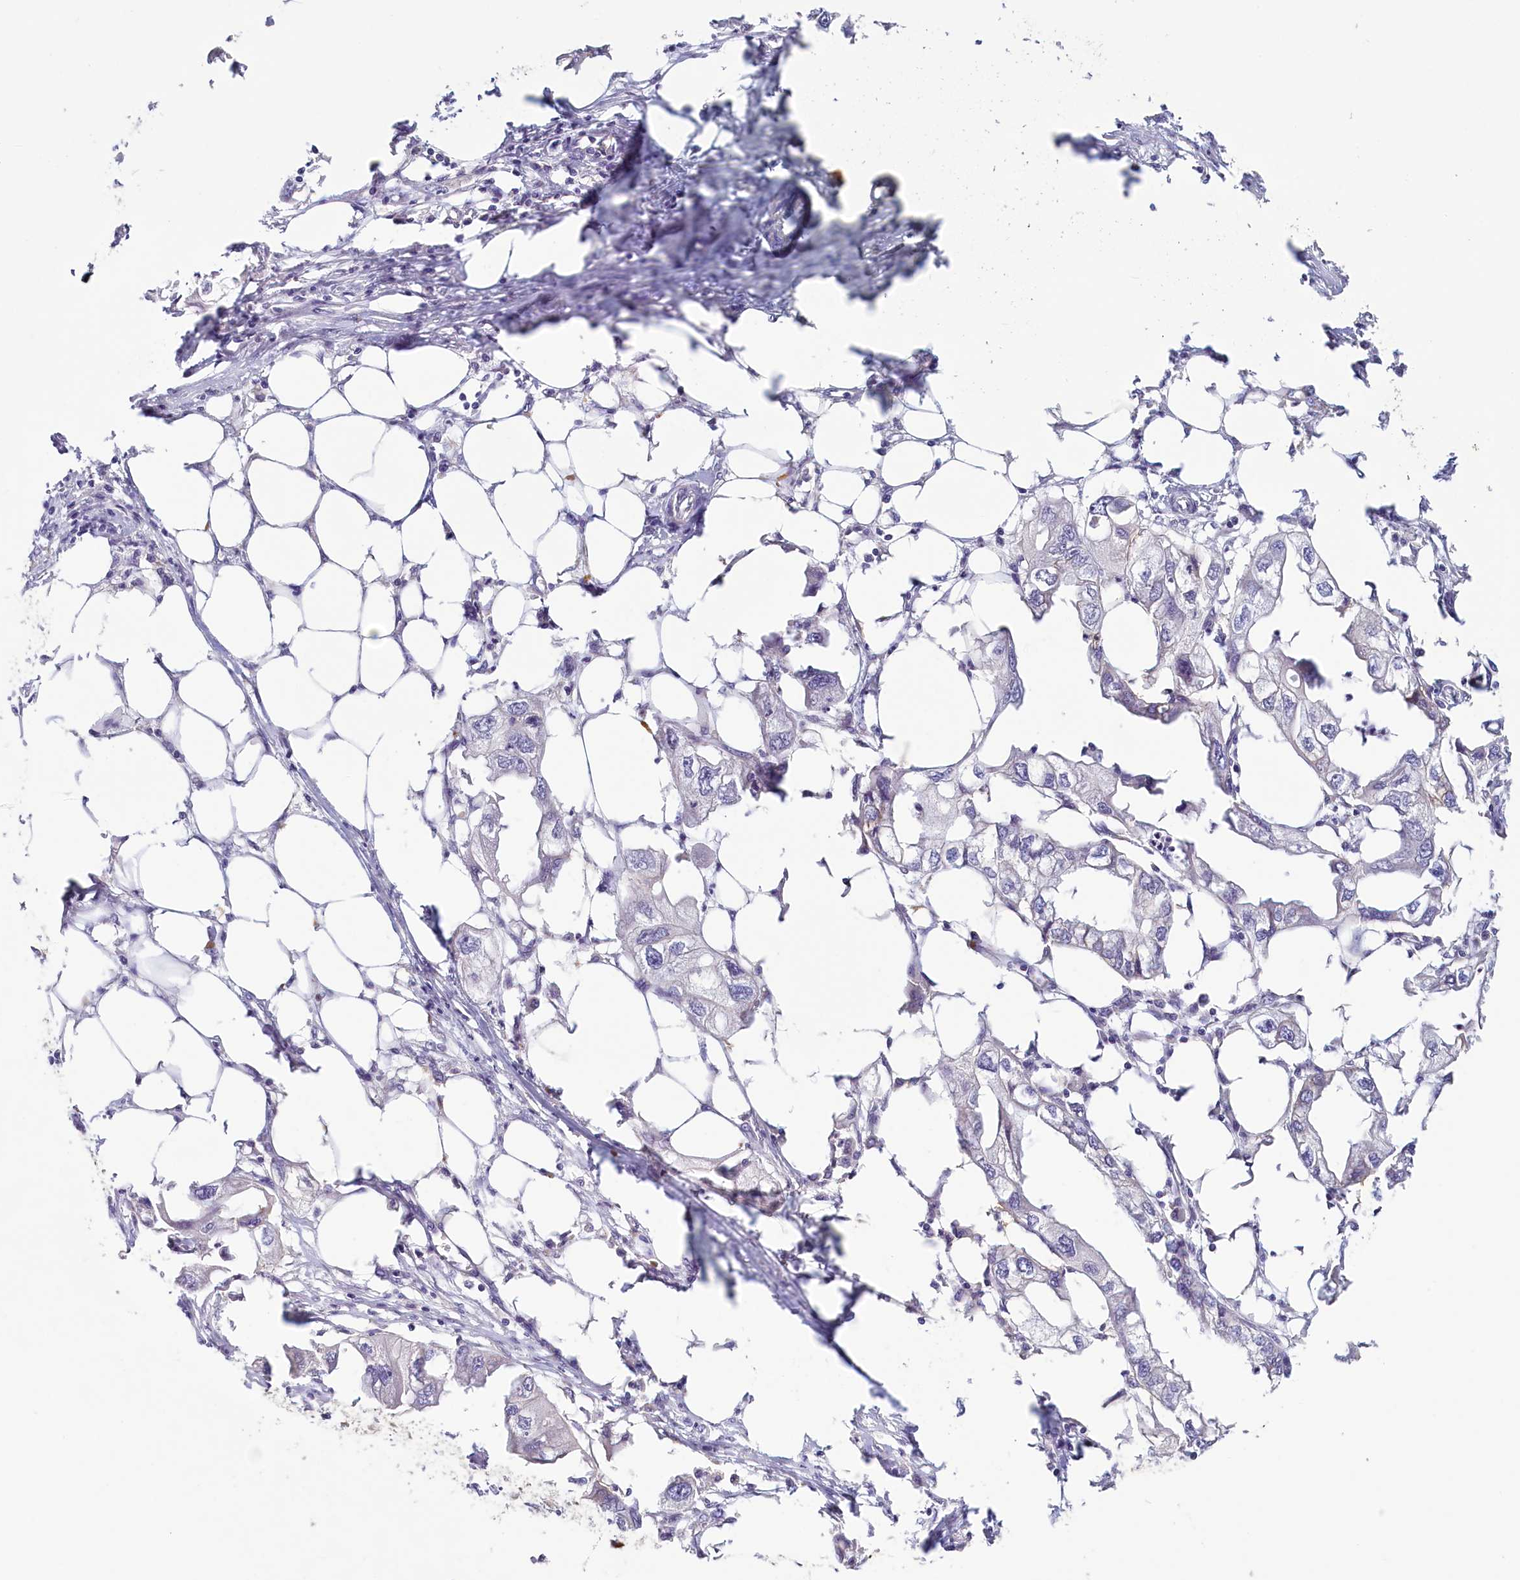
{"staining": {"intensity": "negative", "quantity": "none", "location": "none"}, "tissue": "endometrial cancer", "cell_type": "Tumor cells", "image_type": "cancer", "snomed": [{"axis": "morphology", "description": "Adenocarcinoma, NOS"}, {"axis": "morphology", "description": "Adenocarcinoma, metastatic, NOS"}, {"axis": "topography", "description": "Adipose tissue"}, {"axis": "topography", "description": "Endometrium"}], "caption": "This is a micrograph of IHC staining of endometrial cancer, which shows no staining in tumor cells.", "gene": "PDE6D", "patient": {"sex": "female", "age": 67}}